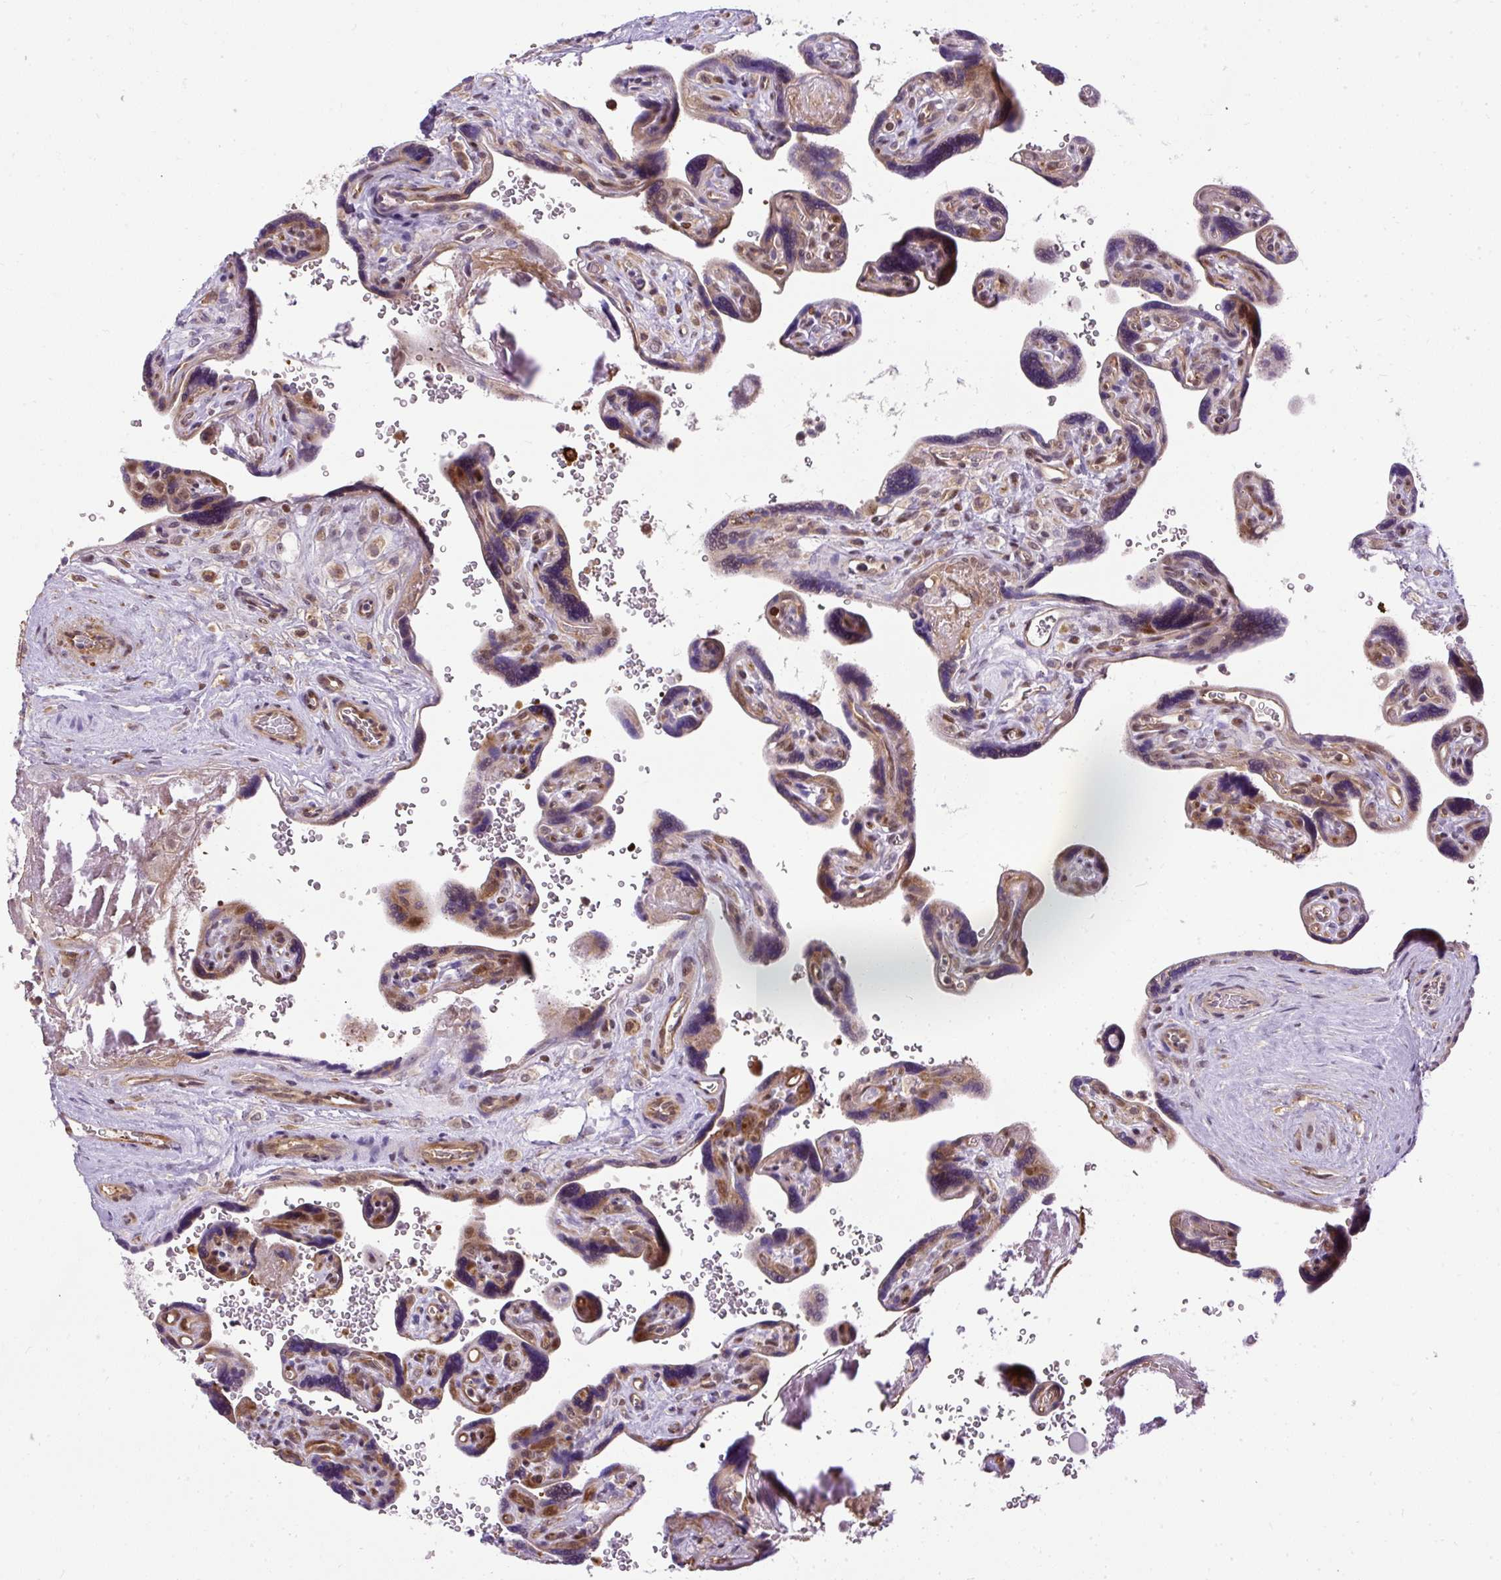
{"staining": {"intensity": "moderate", "quantity": ">75%", "location": "cytoplasmic/membranous,nuclear"}, "tissue": "placenta", "cell_type": "Decidual cells", "image_type": "normal", "snomed": [{"axis": "morphology", "description": "Normal tissue, NOS"}, {"axis": "topography", "description": "Placenta"}], "caption": "Unremarkable placenta was stained to show a protein in brown. There is medium levels of moderate cytoplasmic/membranous,nuclear expression in about >75% of decidual cells.", "gene": "ARHGEF18", "patient": {"sex": "female", "age": 39}}